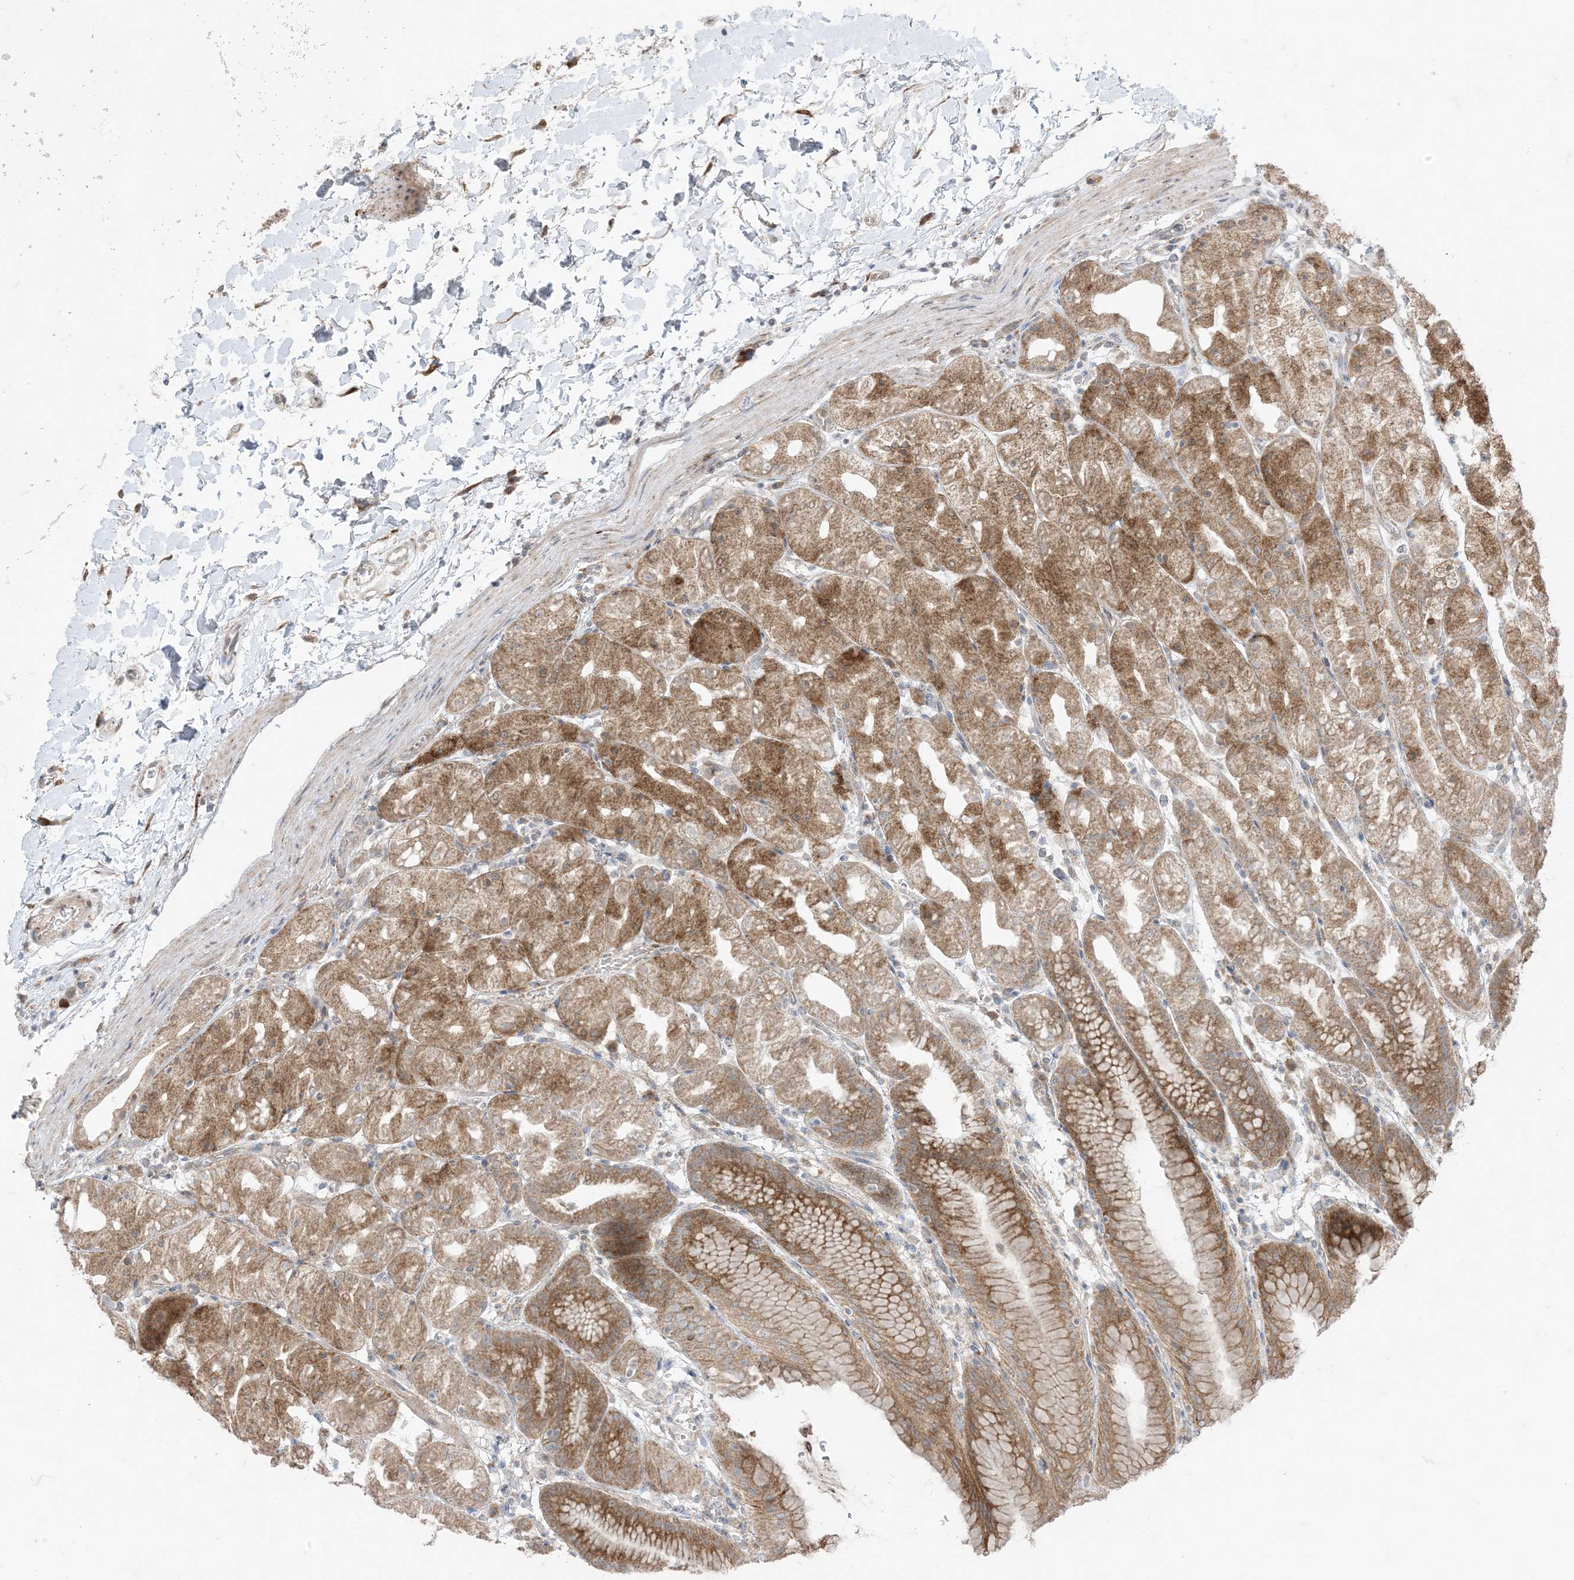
{"staining": {"intensity": "moderate", "quantity": ">75%", "location": "cytoplasmic/membranous"}, "tissue": "stomach", "cell_type": "Glandular cells", "image_type": "normal", "snomed": [{"axis": "morphology", "description": "Normal tissue, NOS"}, {"axis": "topography", "description": "Stomach, upper"}], "caption": "The micrograph demonstrates a brown stain indicating the presence of a protein in the cytoplasmic/membranous of glandular cells in stomach. The staining was performed using DAB to visualize the protein expression in brown, while the nuclei were stained in blue with hematoxylin (Magnification: 20x).", "gene": "ODC1", "patient": {"sex": "male", "age": 48}}